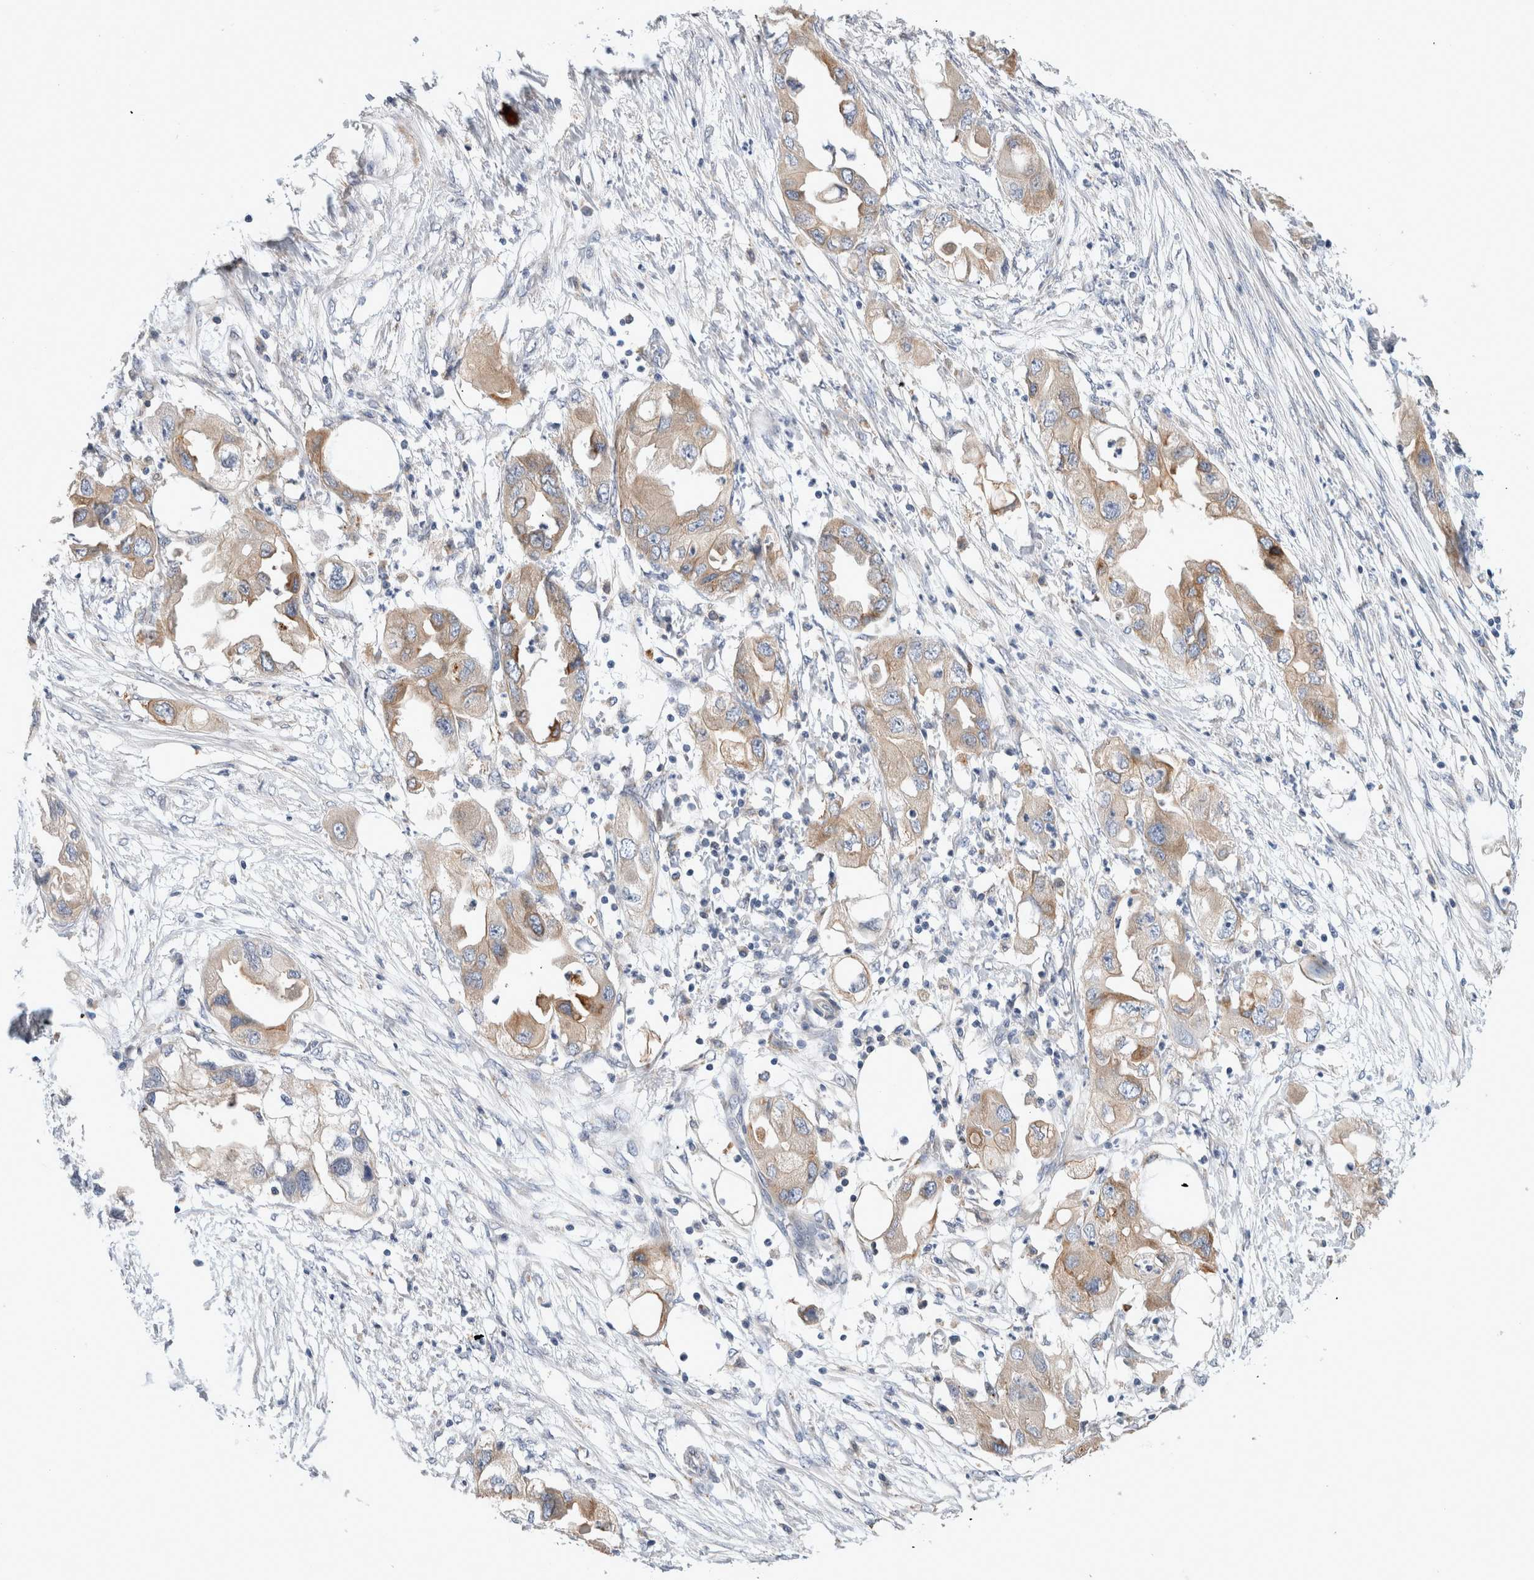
{"staining": {"intensity": "weak", "quantity": ">75%", "location": "cytoplasmic/membranous"}, "tissue": "endometrial cancer", "cell_type": "Tumor cells", "image_type": "cancer", "snomed": [{"axis": "morphology", "description": "Adenocarcinoma, NOS"}, {"axis": "morphology", "description": "Adenocarcinoma, metastatic, NOS"}, {"axis": "topography", "description": "Adipose tissue"}, {"axis": "topography", "description": "Endometrium"}], "caption": "Endometrial metastatic adenocarcinoma stained with a protein marker reveals weak staining in tumor cells.", "gene": "TRMT9B", "patient": {"sex": "female", "age": 67}}